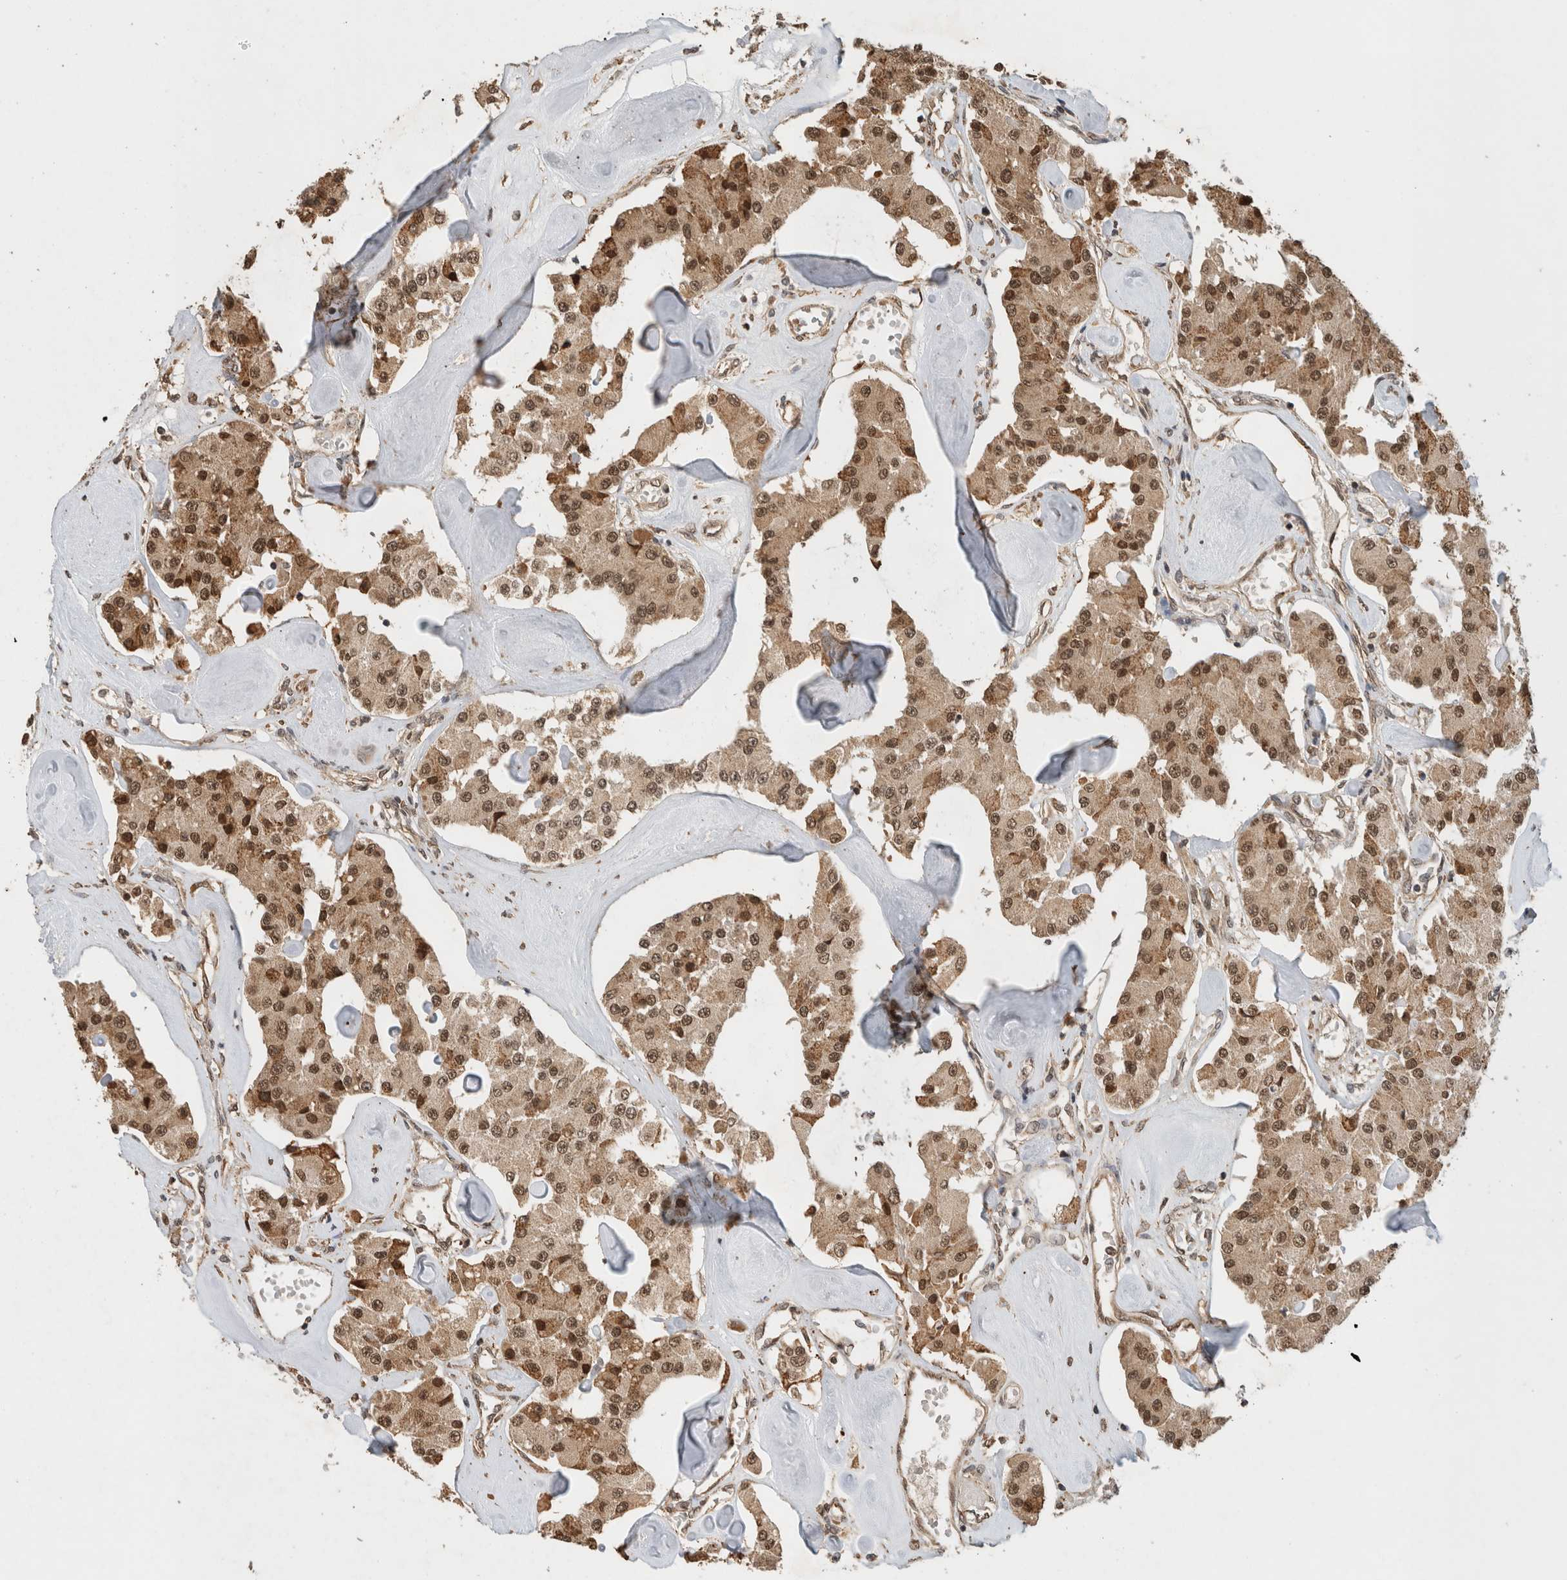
{"staining": {"intensity": "moderate", "quantity": ">75%", "location": "cytoplasmic/membranous,nuclear"}, "tissue": "carcinoid", "cell_type": "Tumor cells", "image_type": "cancer", "snomed": [{"axis": "morphology", "description": "Carcinoid, malignant, NOS"}, {"axis": "topography", "description": "Pancreas"}], "caption": "Immunohistochemical staining of carcinoid demonstrates medium levels of moderate cytoplasmic/membranous and nuclear positivity in about >75% of tumor cells.", "gene": "C1orf21", "patient": {"sex": "male", "age": 41}}